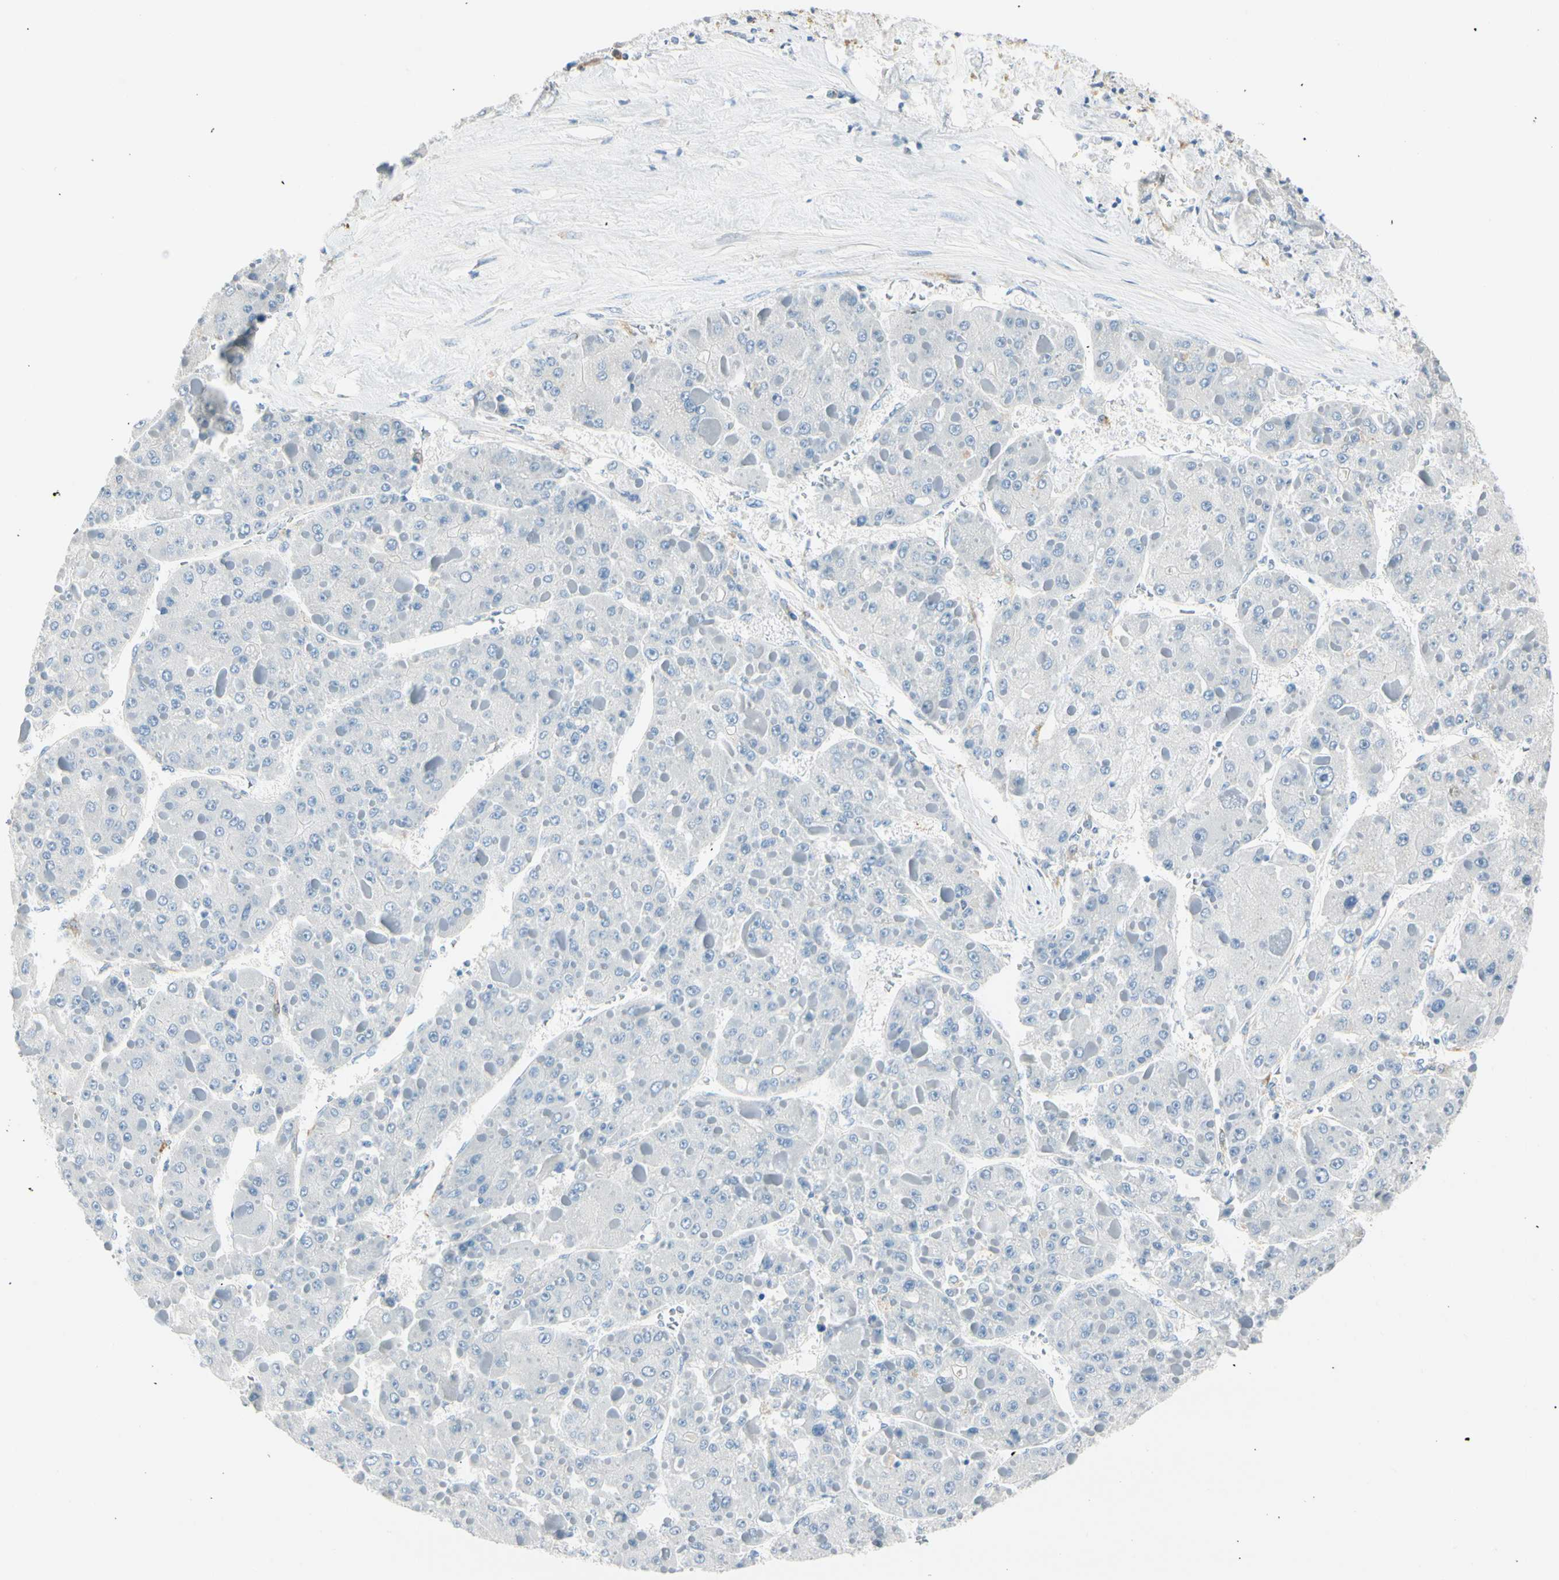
{"staining": {"intensity": "negative", "quantity": "none", "location": "none"}, "tissue": "liver cancer", "cell_type": "Tumor cells", "image_type": "cancer", "snomed": [{"axis": "morphology", "description": "Carcinoma, Hepatocellular, NOS"}, {"axis": "topography", "description": "Liver"}], "caption": "IHC of human liver cancer displays no staining in tumor cells.", "gene": "AMPH", "patient": {"sex": "female", "age": 73}}